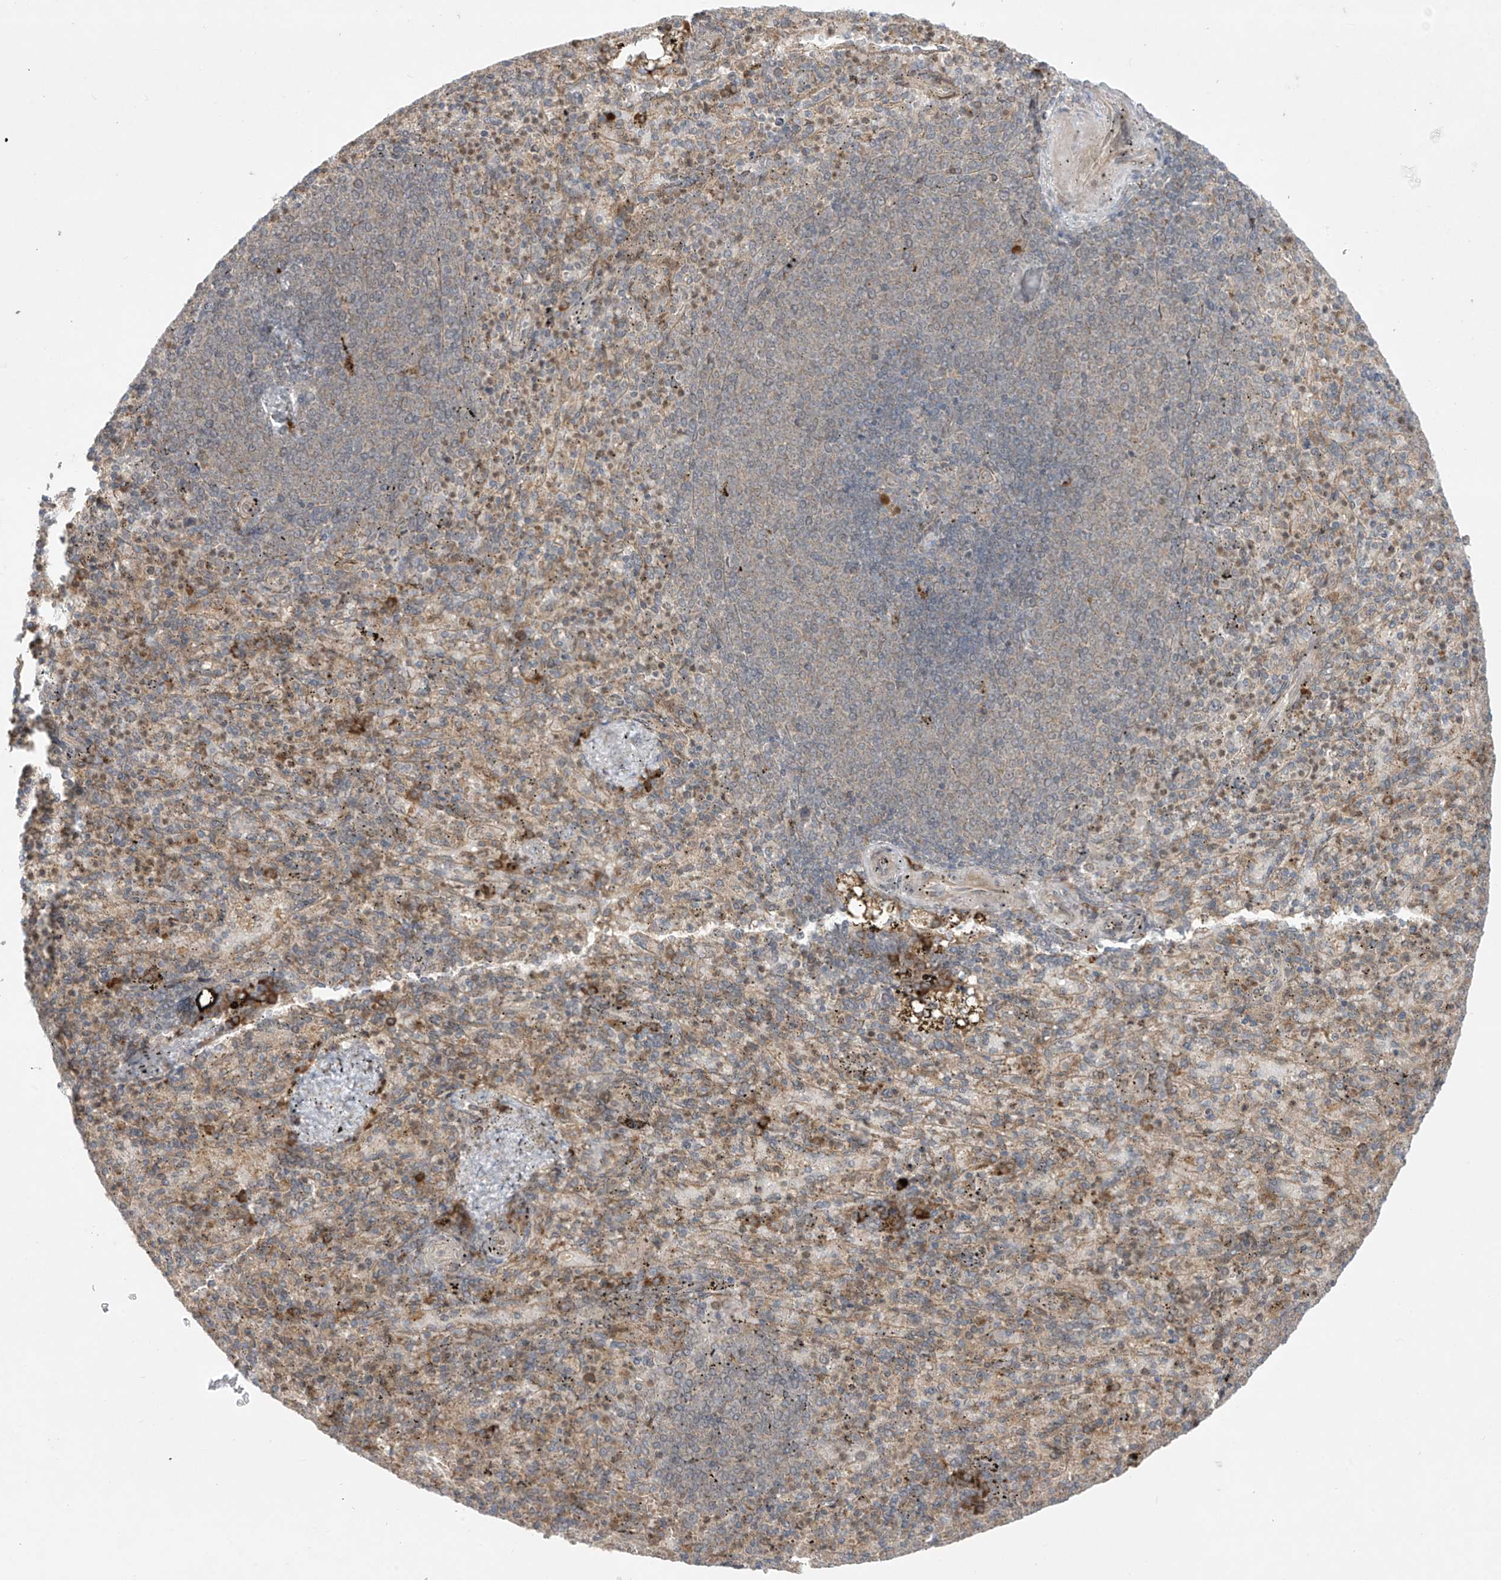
{"staining": {"intensity": "moderate", "quantity": "<25%", "location": "cytoplasmic/membranous"}, "tissue": "spleen", "cell_type": "Cells in red pulp", "image_type": "normal", "snomed": [{"axis": "morphology", "description": "Normal tissue, NOS"}, {"axis": "topography", "description": "Spleen"}], "caption": "Spleen was stained to show a protein in brown. There is low levels of moderate cytoplasmic/membranous staining in approximately <25% of cells in red pulp.", "gene": "PPAT", "patient": {"sex": "female", "age": 74}}